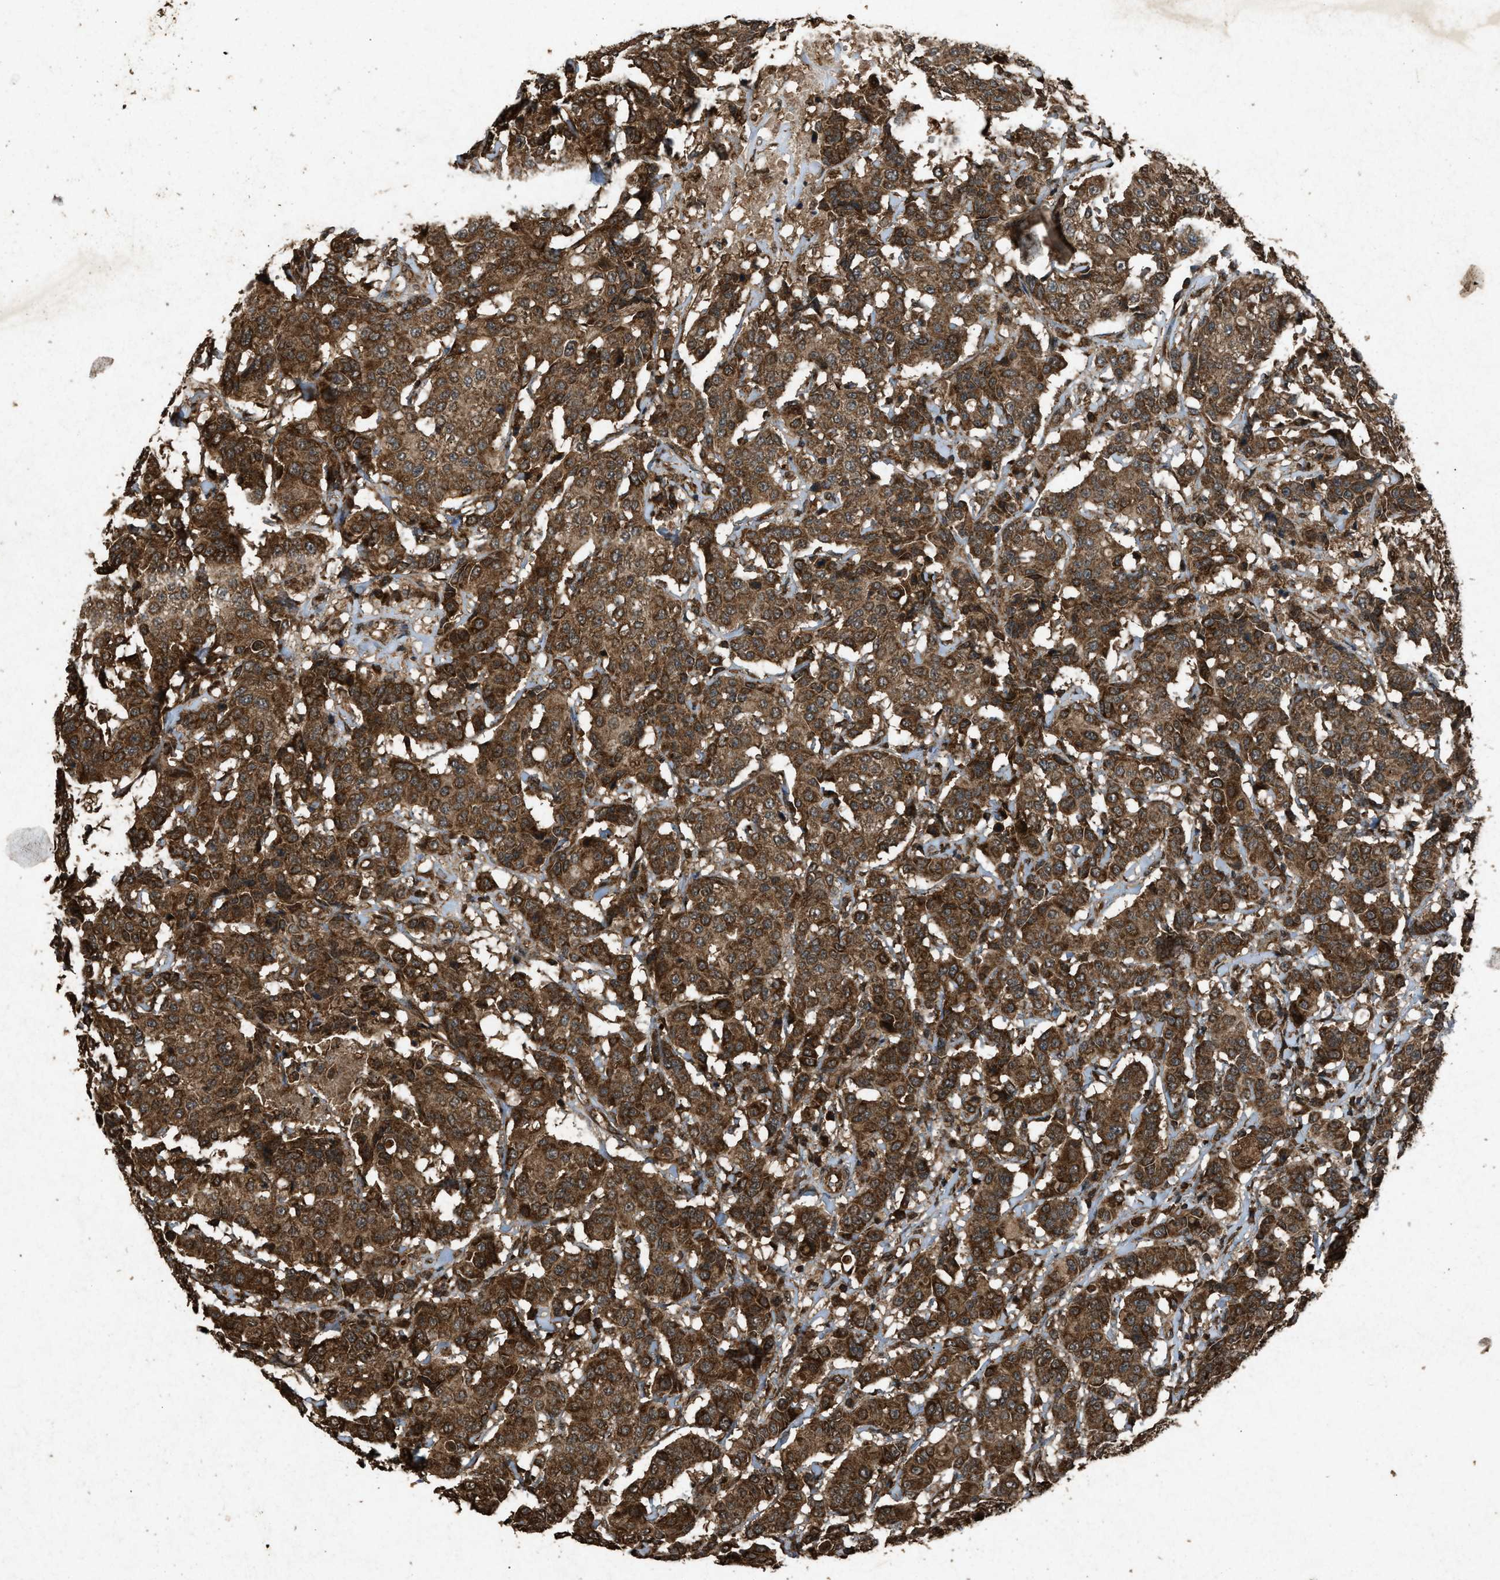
{"staining": {"intensity": "strong", "quantity": ">75%", "location": "cytoplasmic/membranous"}, "tissue": "breast cancer", "cell_type": "Tumor cells", "image_type": "cancer", "snomed": [{"axis": "morphology", "description": "Duct carcinoma"}, {"axis": "topography", "description": "Breast"}], "caption": "Immunohistochemistry (IHC) image of human breast cancer (infiltrating ductal carcinoma) stained for a protein (brown), which reveals high levels of strong cytoplasmic/membranous positivity in about >75% of tumor cells.", "gene": "OAS1", "patient": {"sex": "female", "age": 27}}